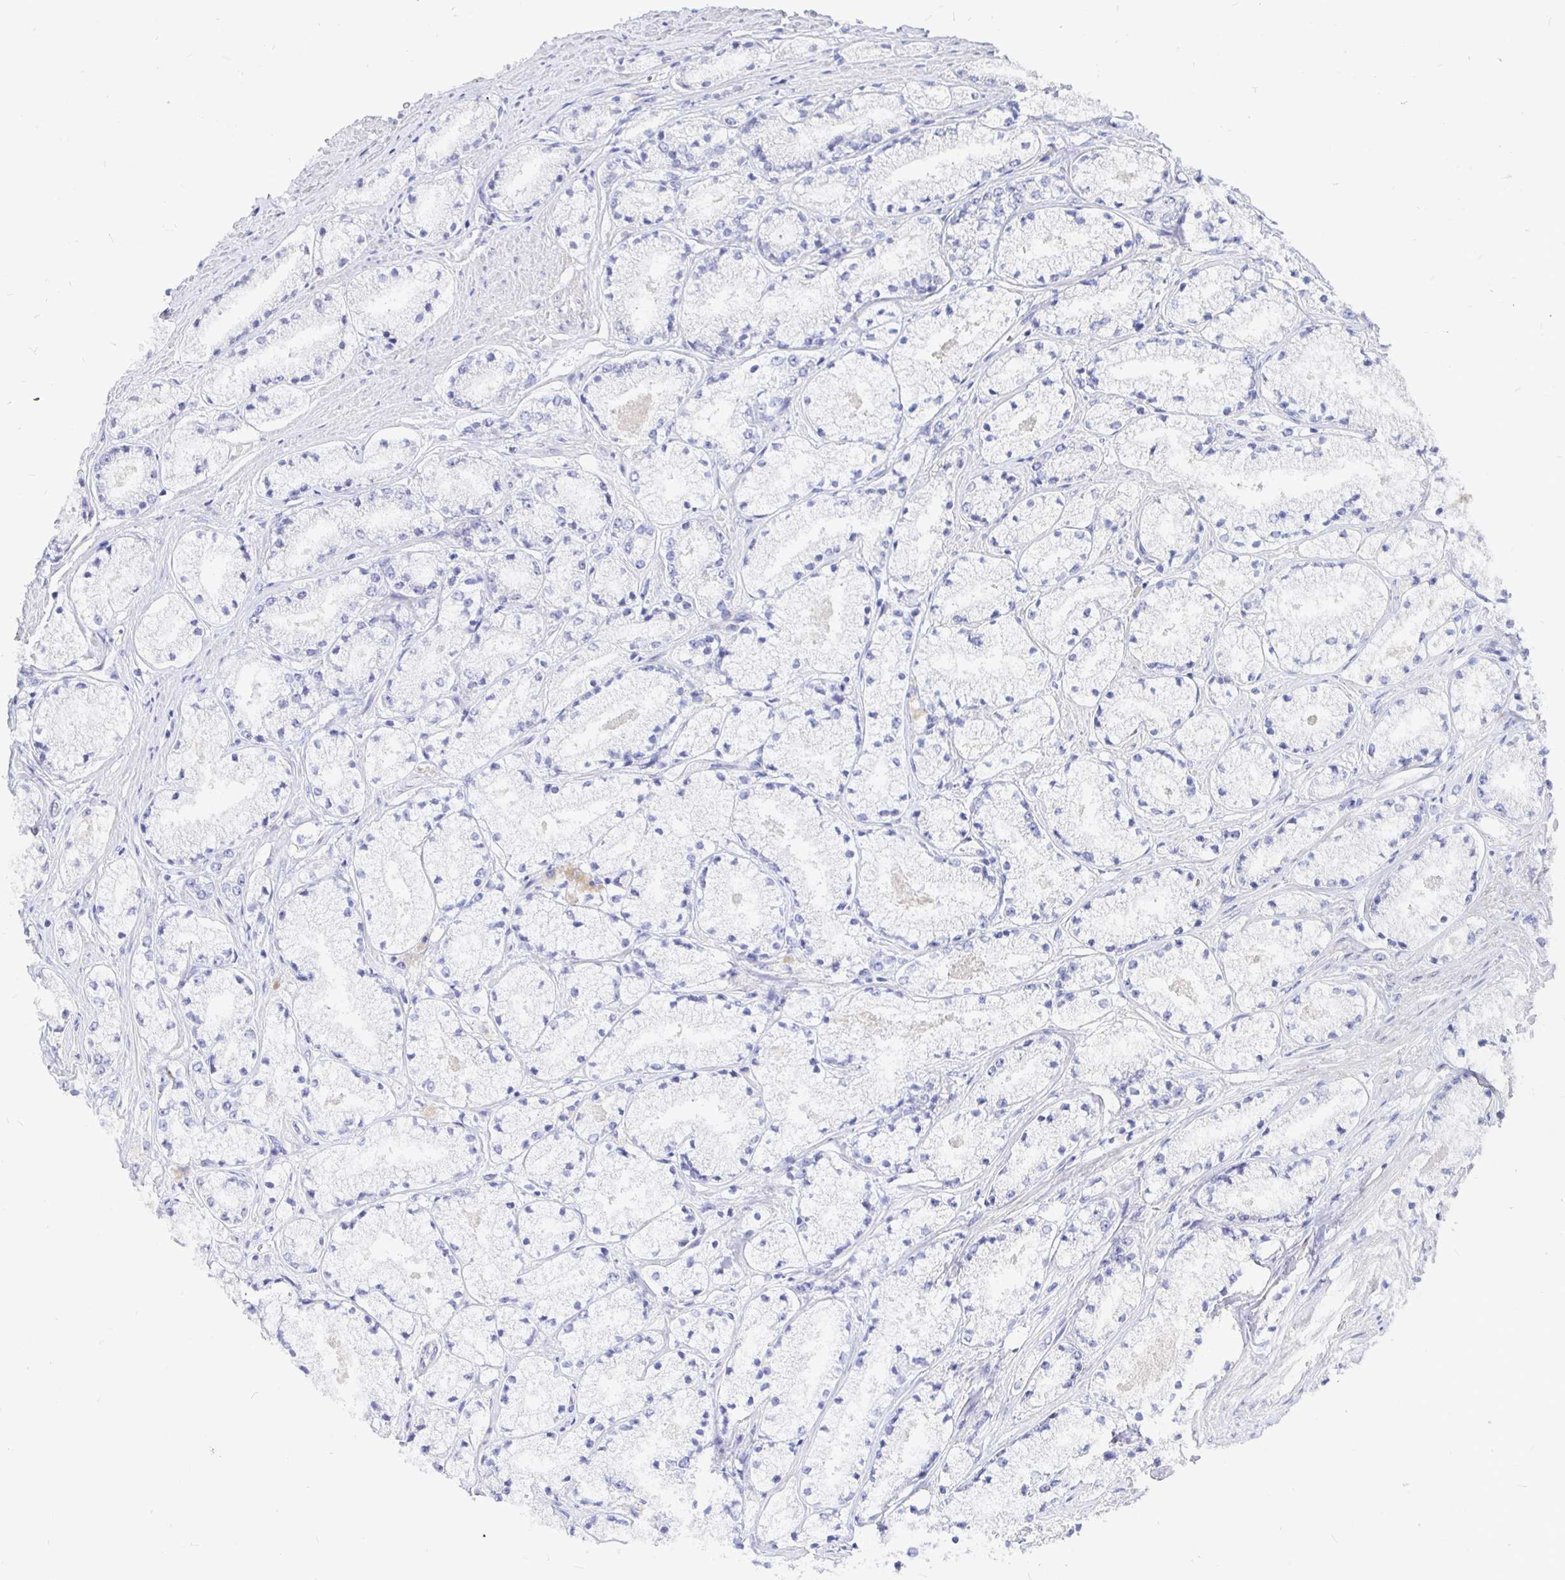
{"staining": {"intensity": "negative", "quantity": "none", "location": "none"}, "tissue": "prostate cancer", "cell_type": "Tumor cells", "image_type": "cancer", "snomed": [{"axis": "morphology", "description": "Adenocarcinoma, High grade"}, {"axis": "topography", "description": "Prostate"}], "caption": "High power microscopy photomicrograph of an immunohistochemistry image of prostate adenocarcinoma (high-grade), revealing no significant positivity in tumor cells.", "gene": "COX16", "patient": {"sex": "male", "age": 63}}